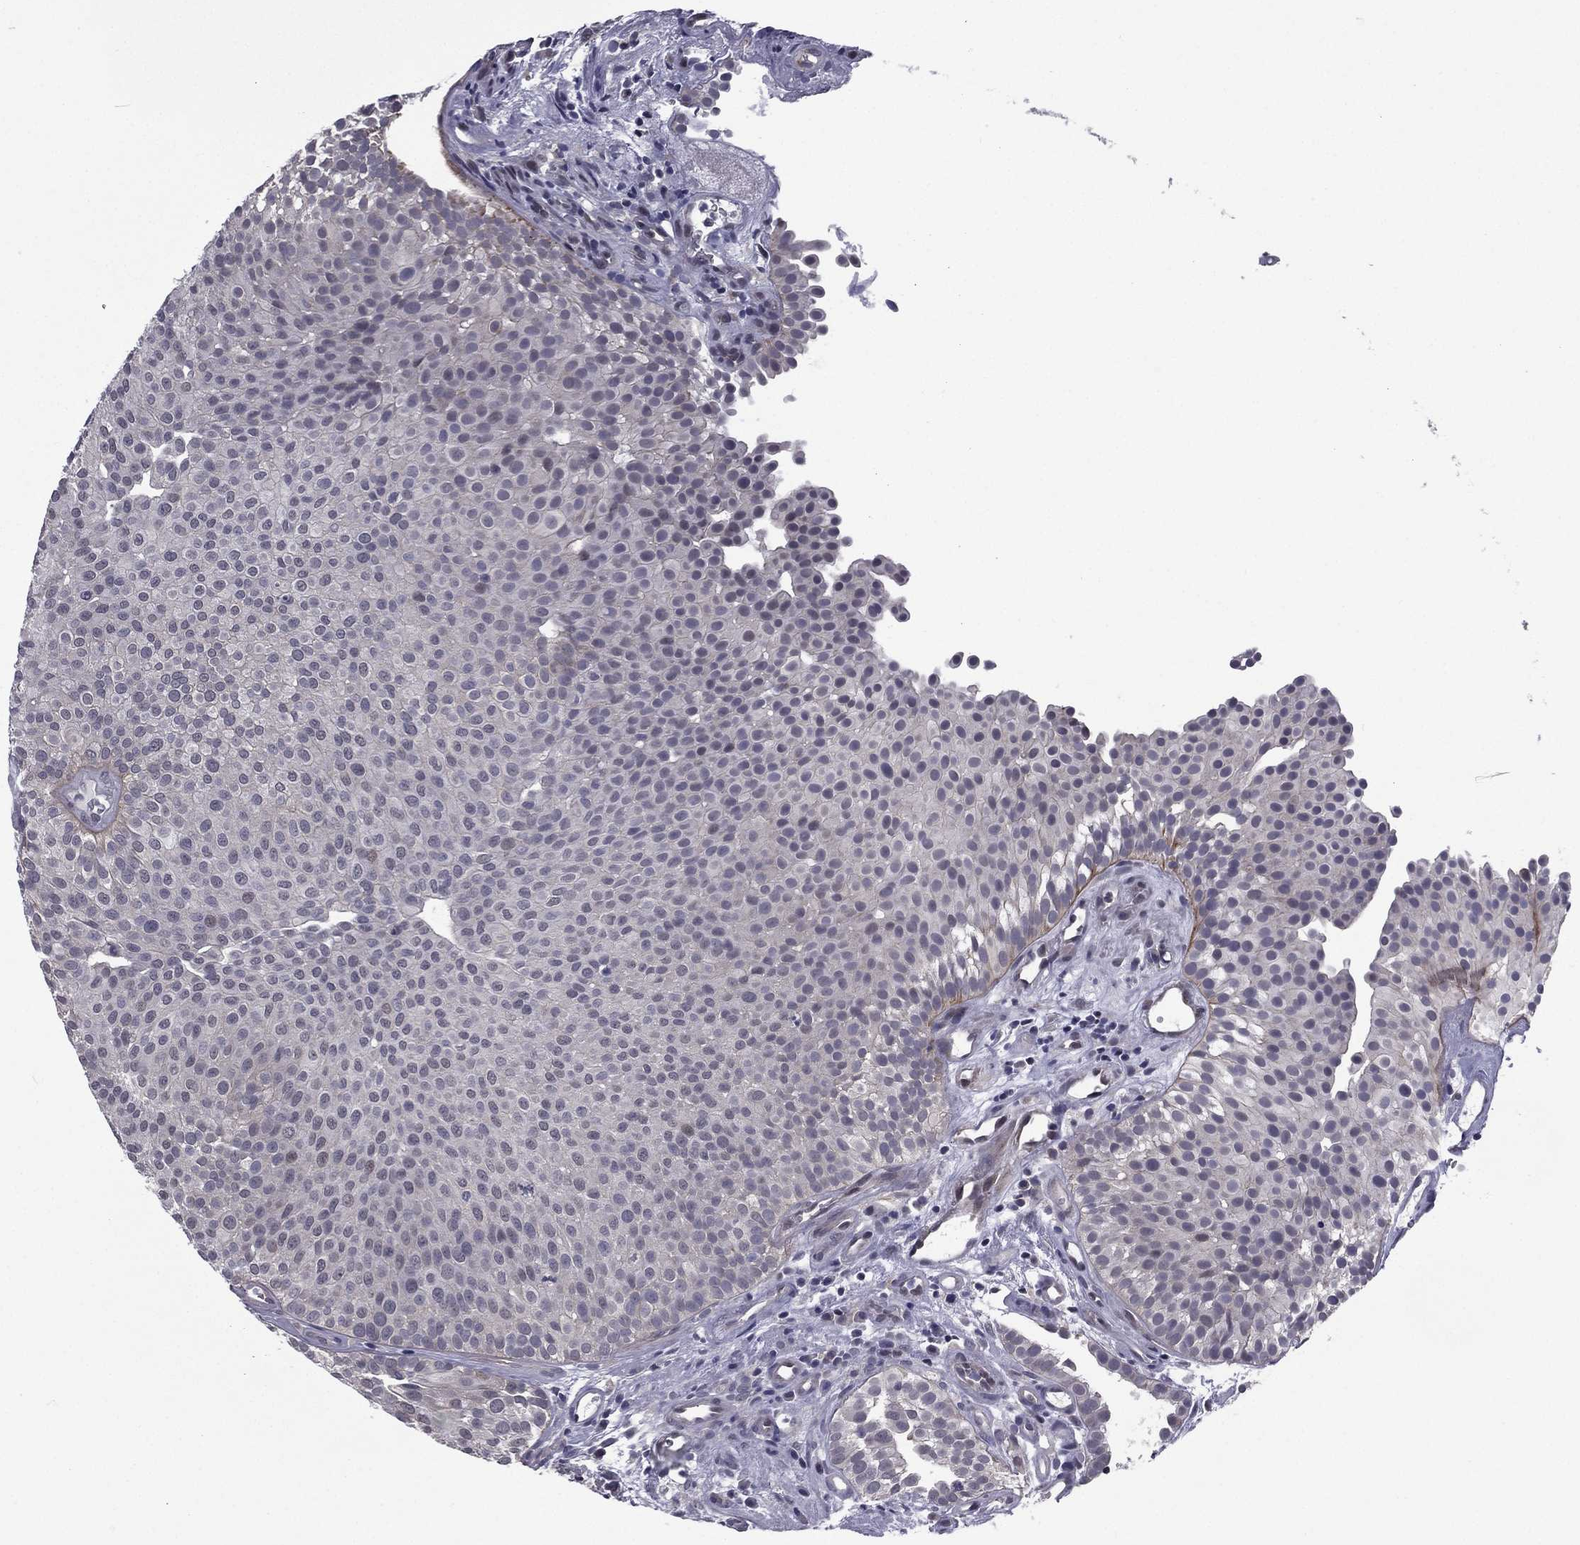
{"staining": {"intensity": "negative", "quantity": "none", "location": "none"}, "tissue": "urothelial cancer", "cell_type": "Tumor cells", "image_type": "cancer", "snomed": [{"axis": "morphology", "description": "Urothelial carcinoma, Low grade"}, {"axis": "topography", "description": "Urinary bladder"}], "caption": "Low-grade urothelial carcinoma stained for a protein using IHC reveals no expression tumor cells.", "gene": "ACTRT2", "patient": {"sex": "female", "age": 87}}